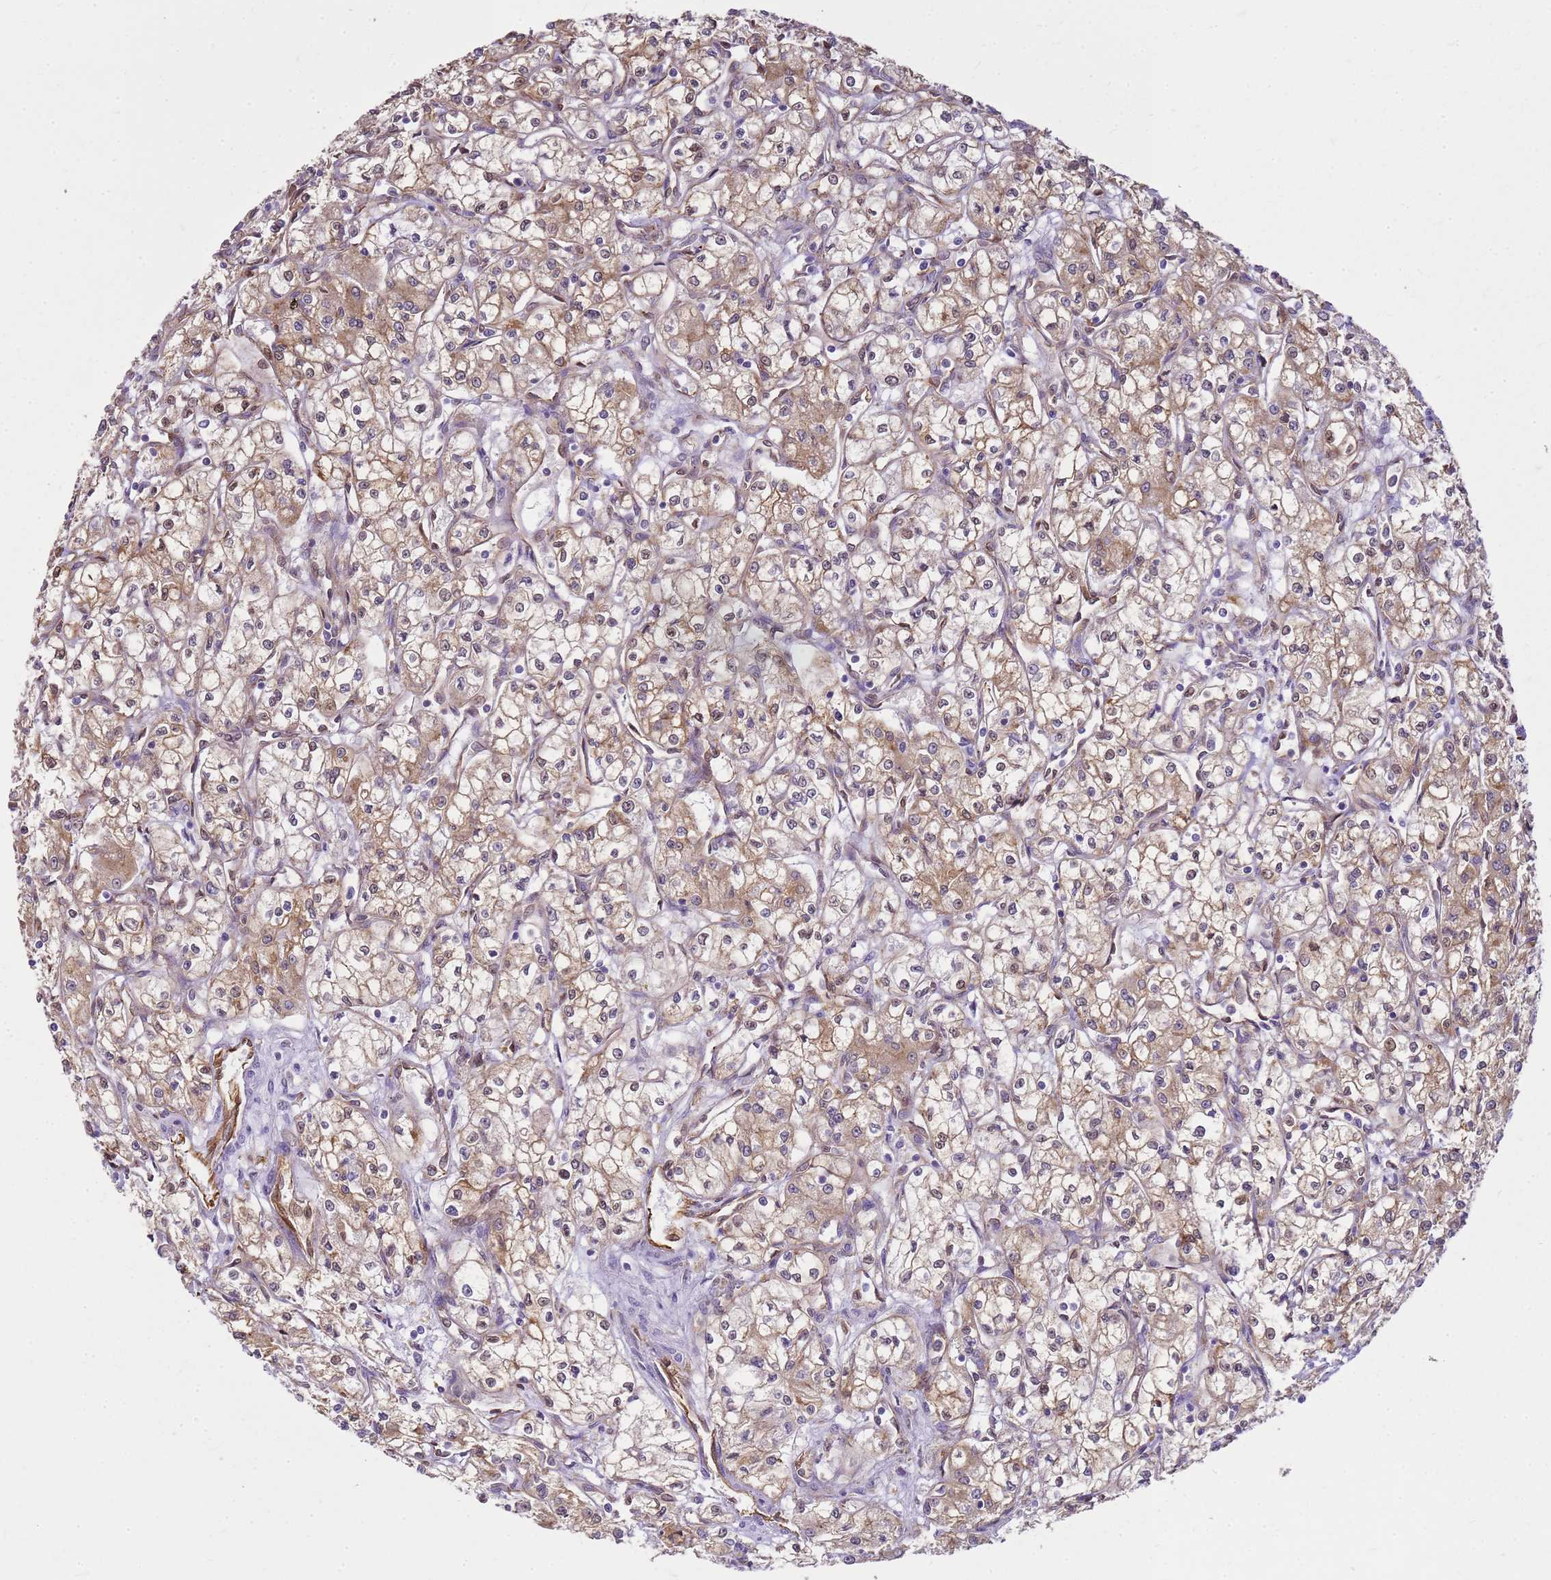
{"staining": {"intensity": "moderate", "quantity": ">75%", "location": "cytoplasmic/membranous"}, "tissue": "renal cancer", "cell_type": "Tumor cells", "image_type": "cancer", "snomed": [{"axis": "morphology", "description": "Adenocarcinoma, NOS"}, {"axis": "topography", "description": "Kidney"}], "caption": "This histopathology image displays renal cancer stained with immunohistochemistry (IHC) to label a protein in brown. The cytoplasmic/membranous of tumor cells show moderate positivity for the protein. Nuclei are counter-stained blue.", "gene": "YWHAE", "patient": {"sex": "male", "age": 59}}